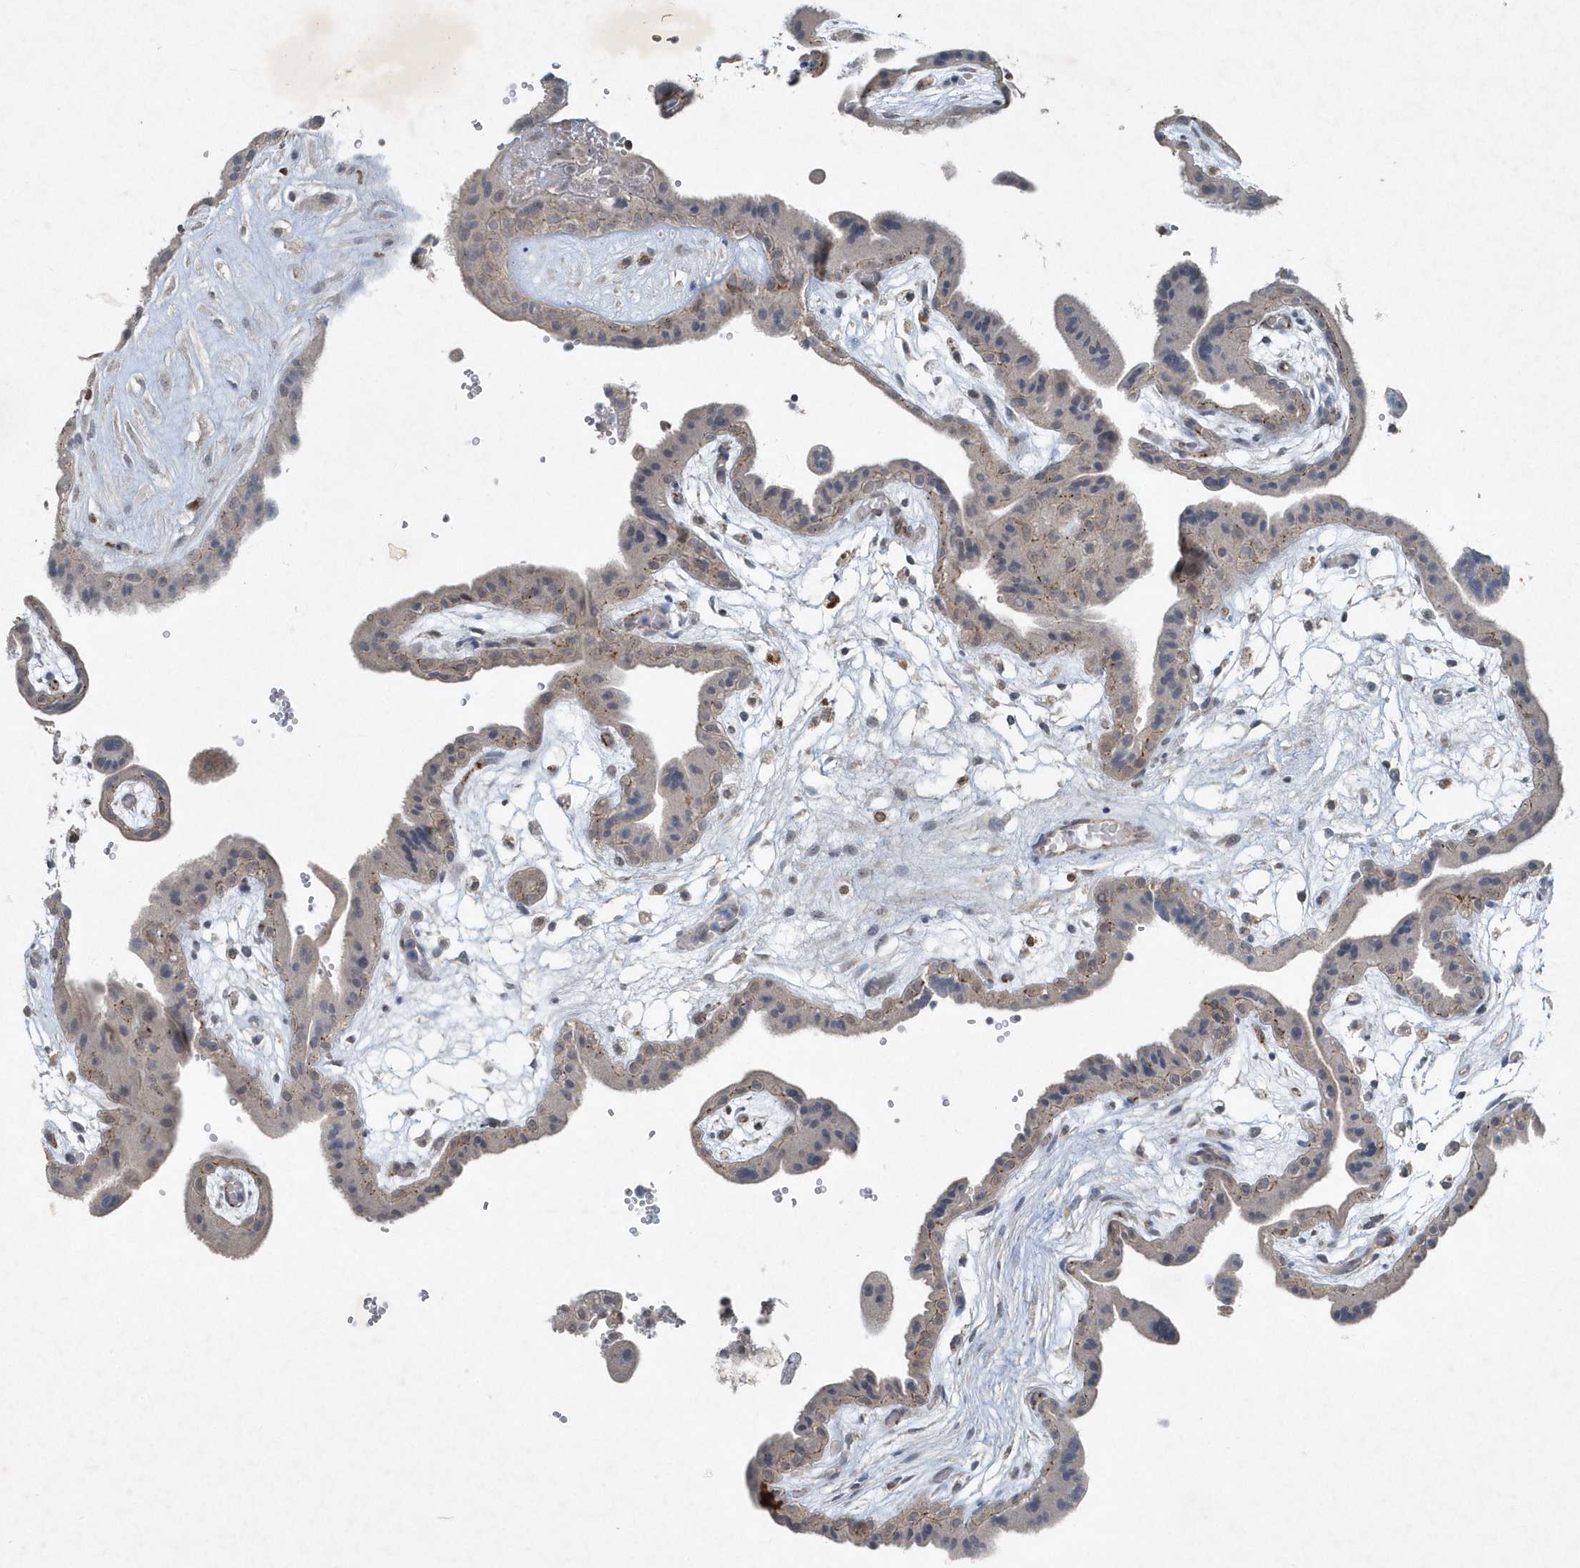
{"staining": {"intensity": "weak", "quantity": ">75%", "location": "cytoplasmic/membranous"}, "tissue": "placenta", "cell_type": "Decidual cells", "image_type": "normal", "snomed": [{"axis": "morphology", "description": "Normal tissue, NOS"}, {"axis": "topography", "description": "Placenta"}], "caption": "A high-resolution image shows immunohistochemistry staining of benign placenta, which shows weak cytoplasmic/membranous staining in approximately >75% of decidual cells.", "gene": "QTRT2", "patient": {"sex": "female", "age": 18}}